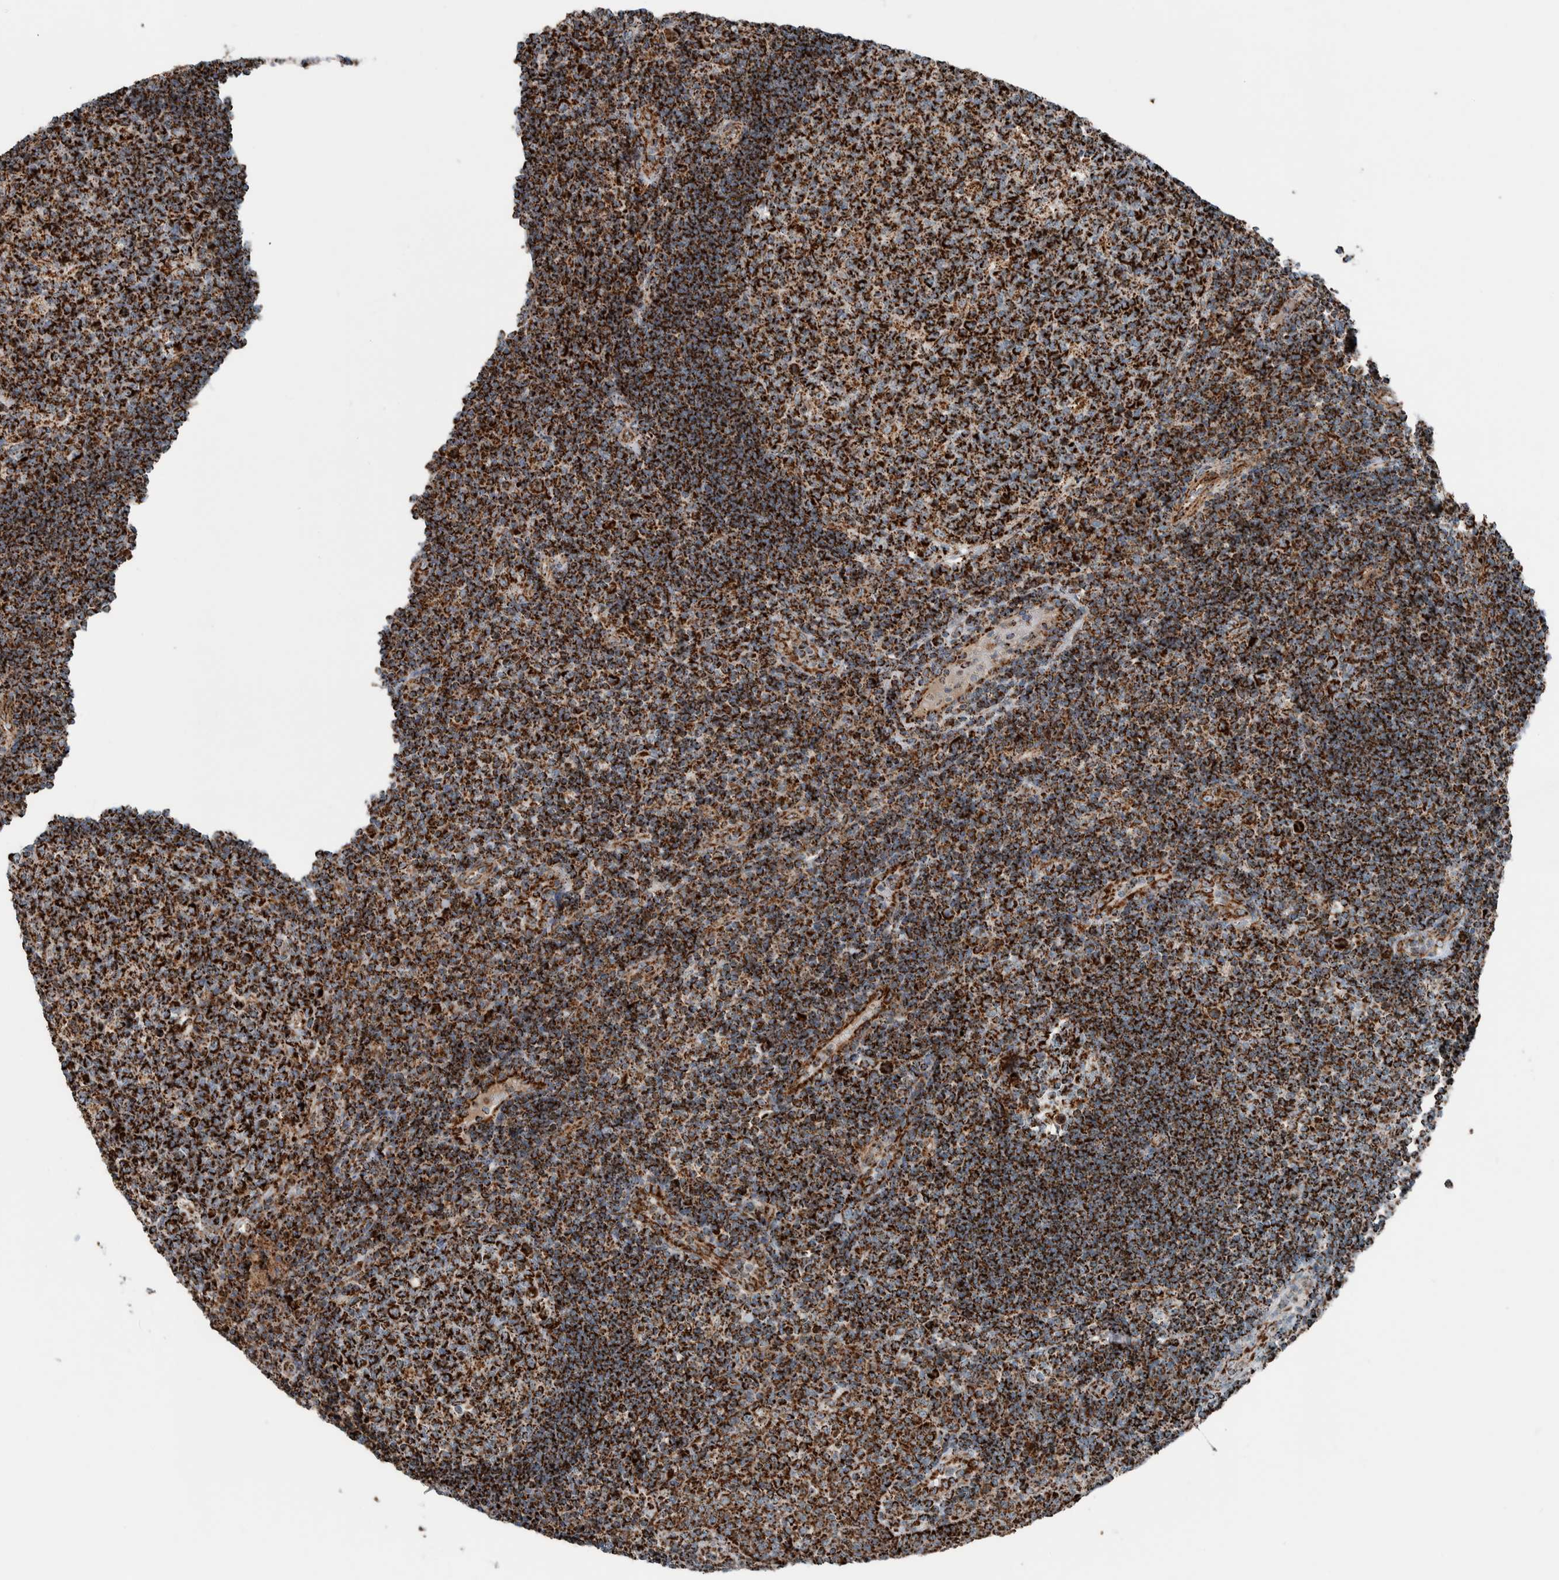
{"staining": {"intensity": "strong", "quantity": ">75%", "location": "cytoplasmic/membranous"}, "tissue": "tonsil", "cell_type": "Germinal center cells", "image_type": "normal", "snomed": [{"axis": "morphology", "description": "Normal tissue, NOS"}, {"axis": "topography", "description": "Tonsil"}], "caption": "Immunohistochemistry image of benign human tonsil stained for a protein (brown), which demonstrates high levels of strong cytoplasmic/membranous expression in about >75% of germinal center cells.", "gene": "CNTROB", "patient": {"sex": "female", "age": 40}}